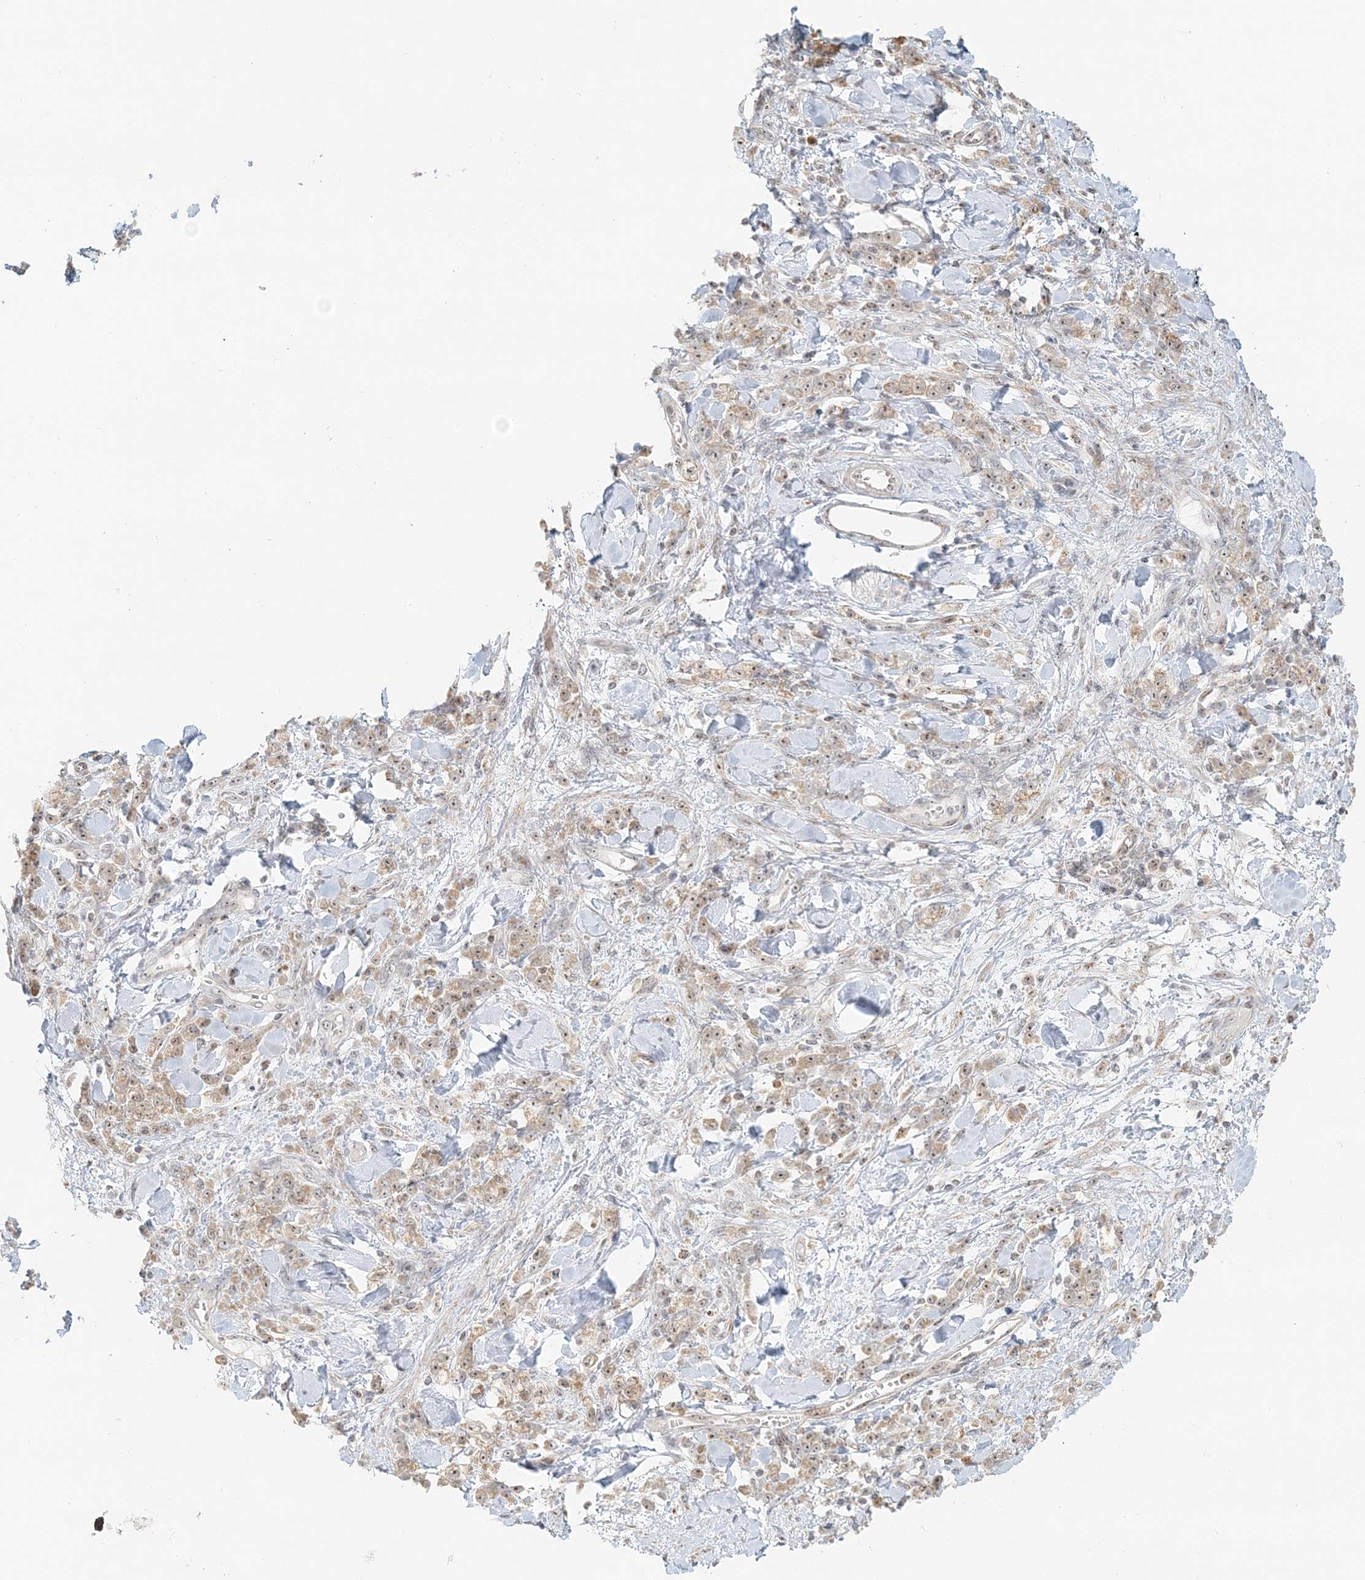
{"staining": {"intensity": "moderate", "quantity": ">75%", "location": "nuclear"}, "tissue": "stomach cancer", "cell_type": "Tumor cells", "image_type": "cancer", "snomed": [{"axis": "morphology", "description": "Normal tissue, NOS"}, {"axis": "morphology", "description": "Adenocarcinoma, NOS"}, {"axis": "topography", "description": "Stomach"}], "caption": "Immunohistochemical staining of stomach cancer (adenocarcinoma) shows medium levels of moderate nuclear protein staining in about >75% of tumor cells.", "gene": "UBE2F", "patient": {"sex": "male", "age": 82}}